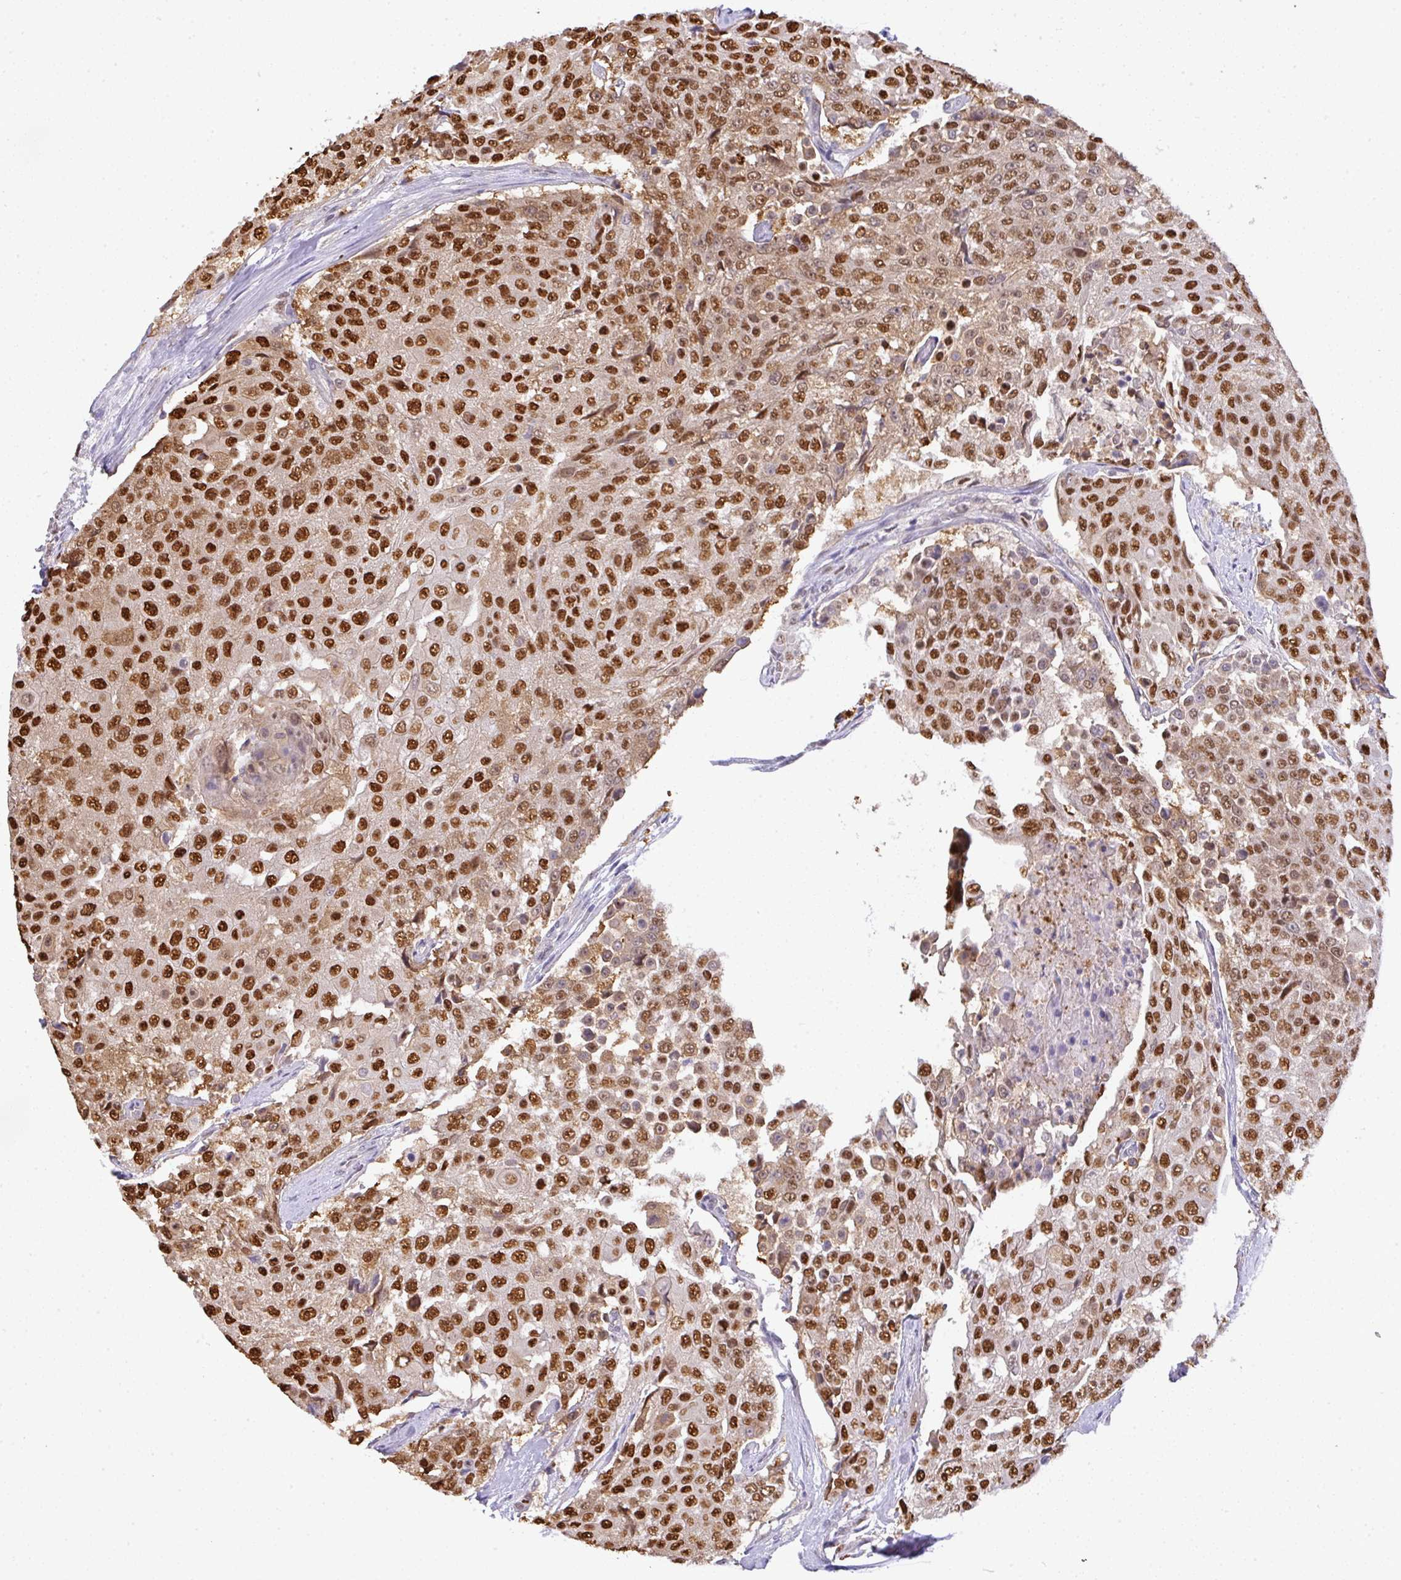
{"staining": {"intensity": "moderate", "quantity": ">75%", "location": "nuclear"}, "tissue": "urothelial cancer", "cell_type": "Tumor cells", "image_type": "cancer", "snomed": [{"axis": "morphology", "description": "Urothelial carcinoma, High grade"}, {"axis": "topography", "description": "Urinary bladder"}], "caption": "Human urothelial cancer stained with a brown dye demonstrates moderate nuclear positive staining in about >75% of tumor cells.", "gene": "BBX", "patient": {"sex": "female", "age": 63}}